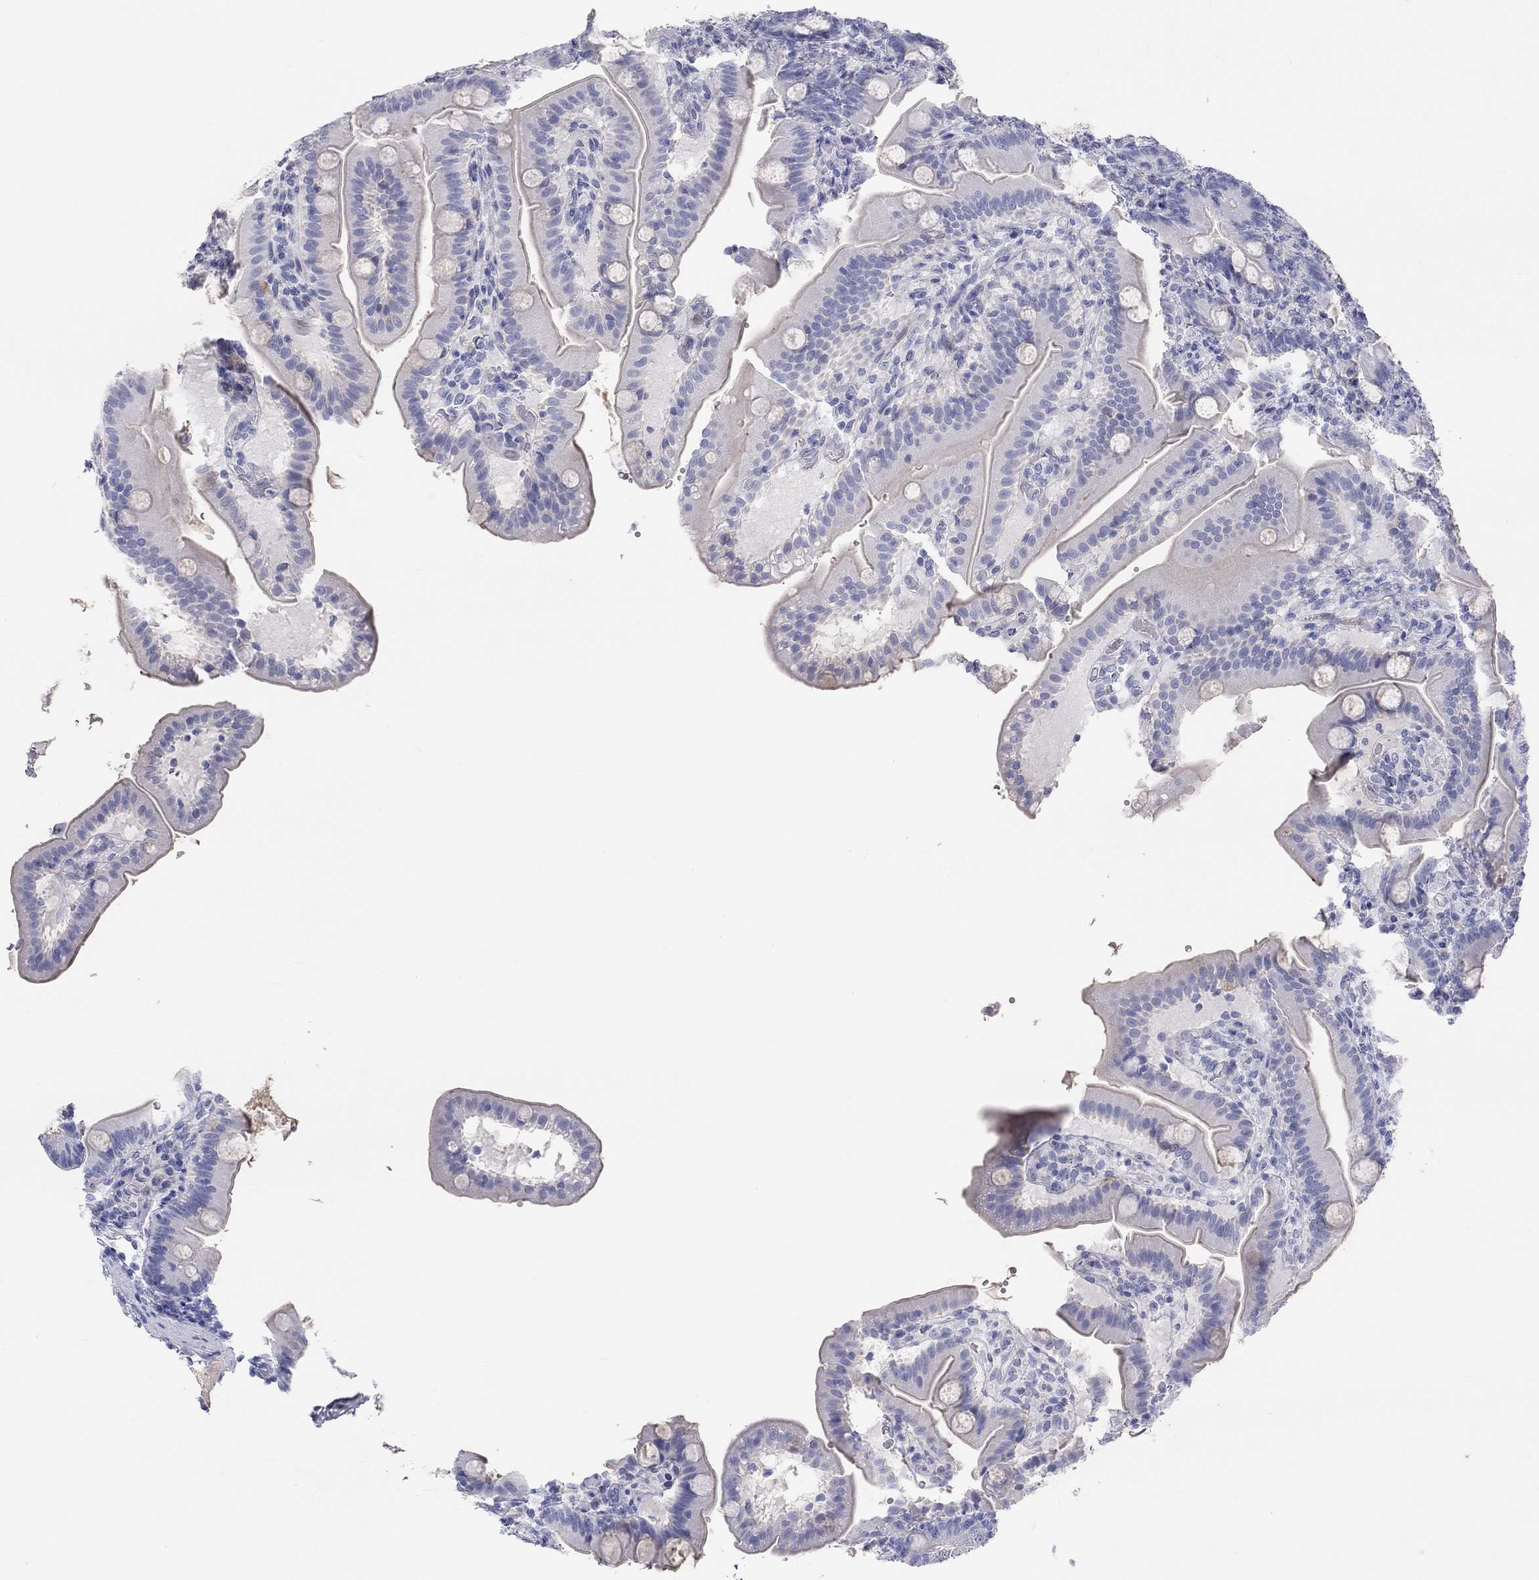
{"staining": {"intensity": "negative", "quantity": "none", "location": "none"}, "tissue": "small intestine", "cell_type": "Glandular cells", "image_type": "normal", "snomed": [{"axis": "morphology", "description": "Normal tissue, NOS"}, {"axis": "topography", "description": "Small intestine"}], "caption": "Immunohistochemical staining of benign small intestine demonstrates no significant positivity in glandular cells. Brightfield microscopy of immunohistochemistry (IHC) stained with DAB (3,3'-diaminobenzidine) (brown) and hematoxylin (blue), captured at high magnification.", "gene": "ST7L", "patient": {"sex": "male", "age": 66}}